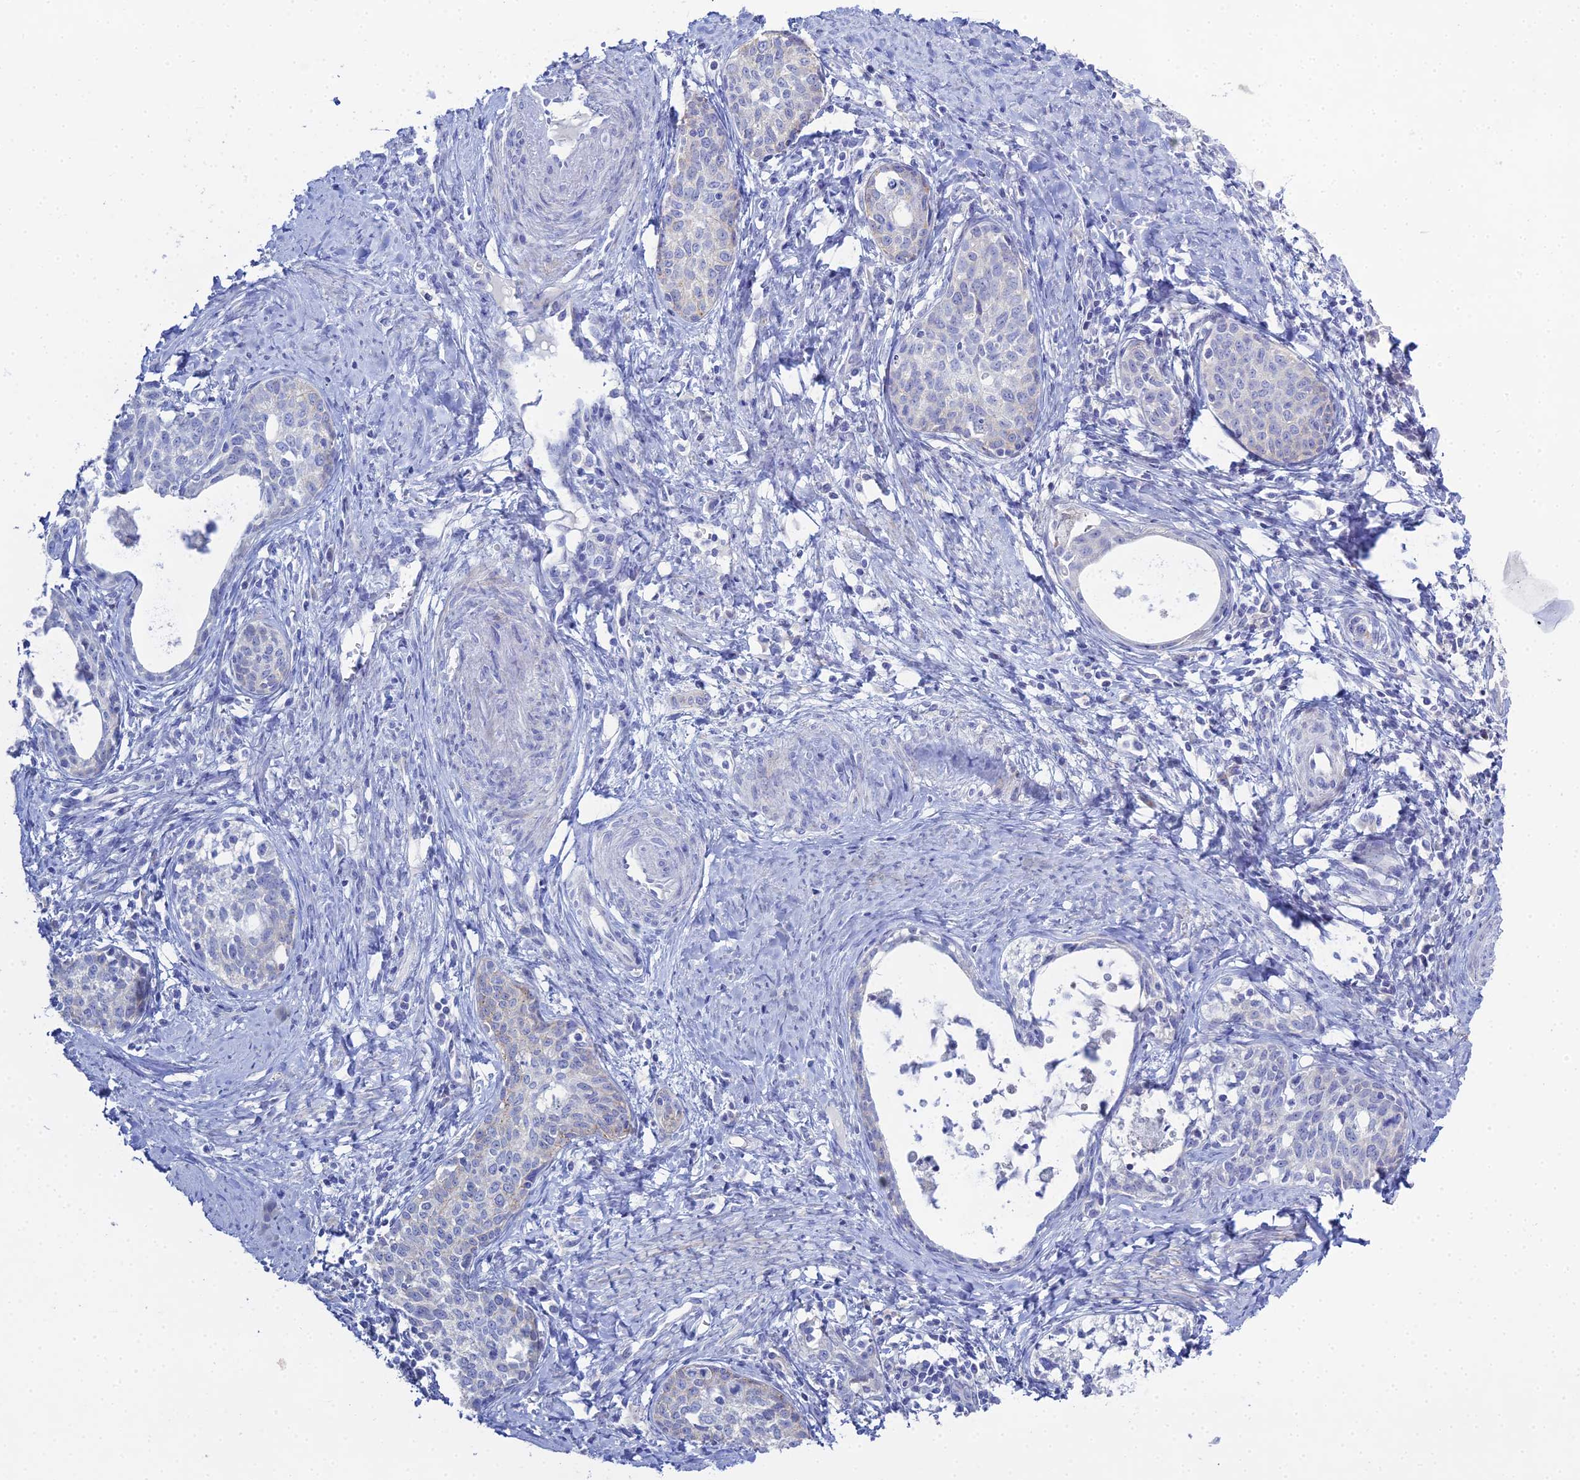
{"staining": {"intensity": "negative", "quantity": "none", "location": "none"}, "tissue": "cervical cancer", "cell_type": "Tumor cells", "image_type": "cancer", "snomed": [{"axis": "morphology", "description": "Squamous cell carcinoma, NOS"}, {"axis": "topography", "description": "Cervix"}], "caption": "There is no significant expression in tumor cells of cervical cancer.", "gene": "DHX34", "patient": {"sex": "female", "age": 52}}